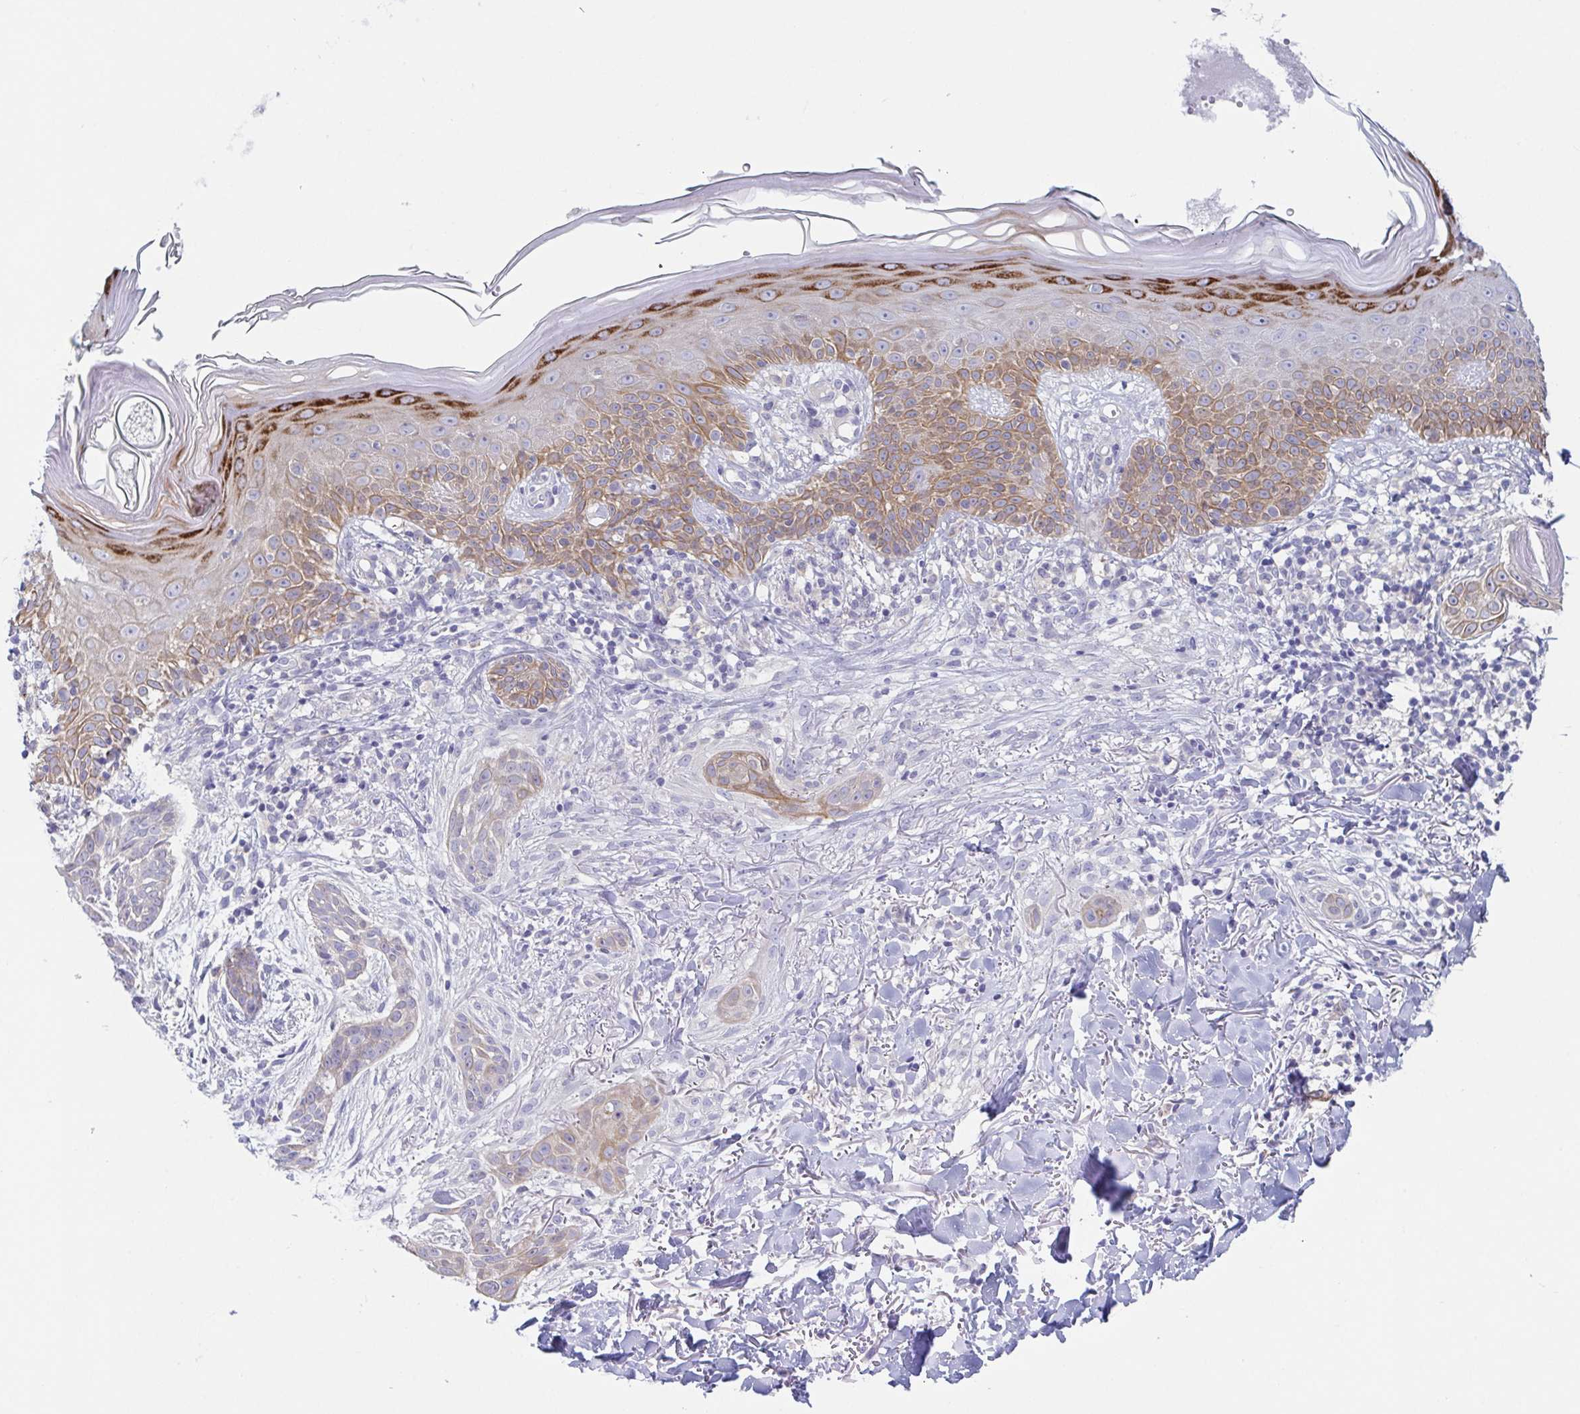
{"staining": {"intensity": "weak", "quantity": "25%-75%", "location": "cytoplasmic/membranous"}, "tissue": "skin cancer", "cell_type": "Tumor cells", "image_type": "cancer", "snomed": [{"axis": "morphology", "description": "Basal cell carcinoma"}, {"axis": "morphology", "description": "BCC, high aggressive"}, {"axis": "topography", "description": "Skin"}], "caption": "About 25%-75% of tumor cells in human skin cancer (basal cell carcinoma) show weak cytoplasmic/membranous protein expression as visualized by brown immunohistochemical staining.", "gene": "HTR2A", "patient": {"sex": "male", "age": 64}}